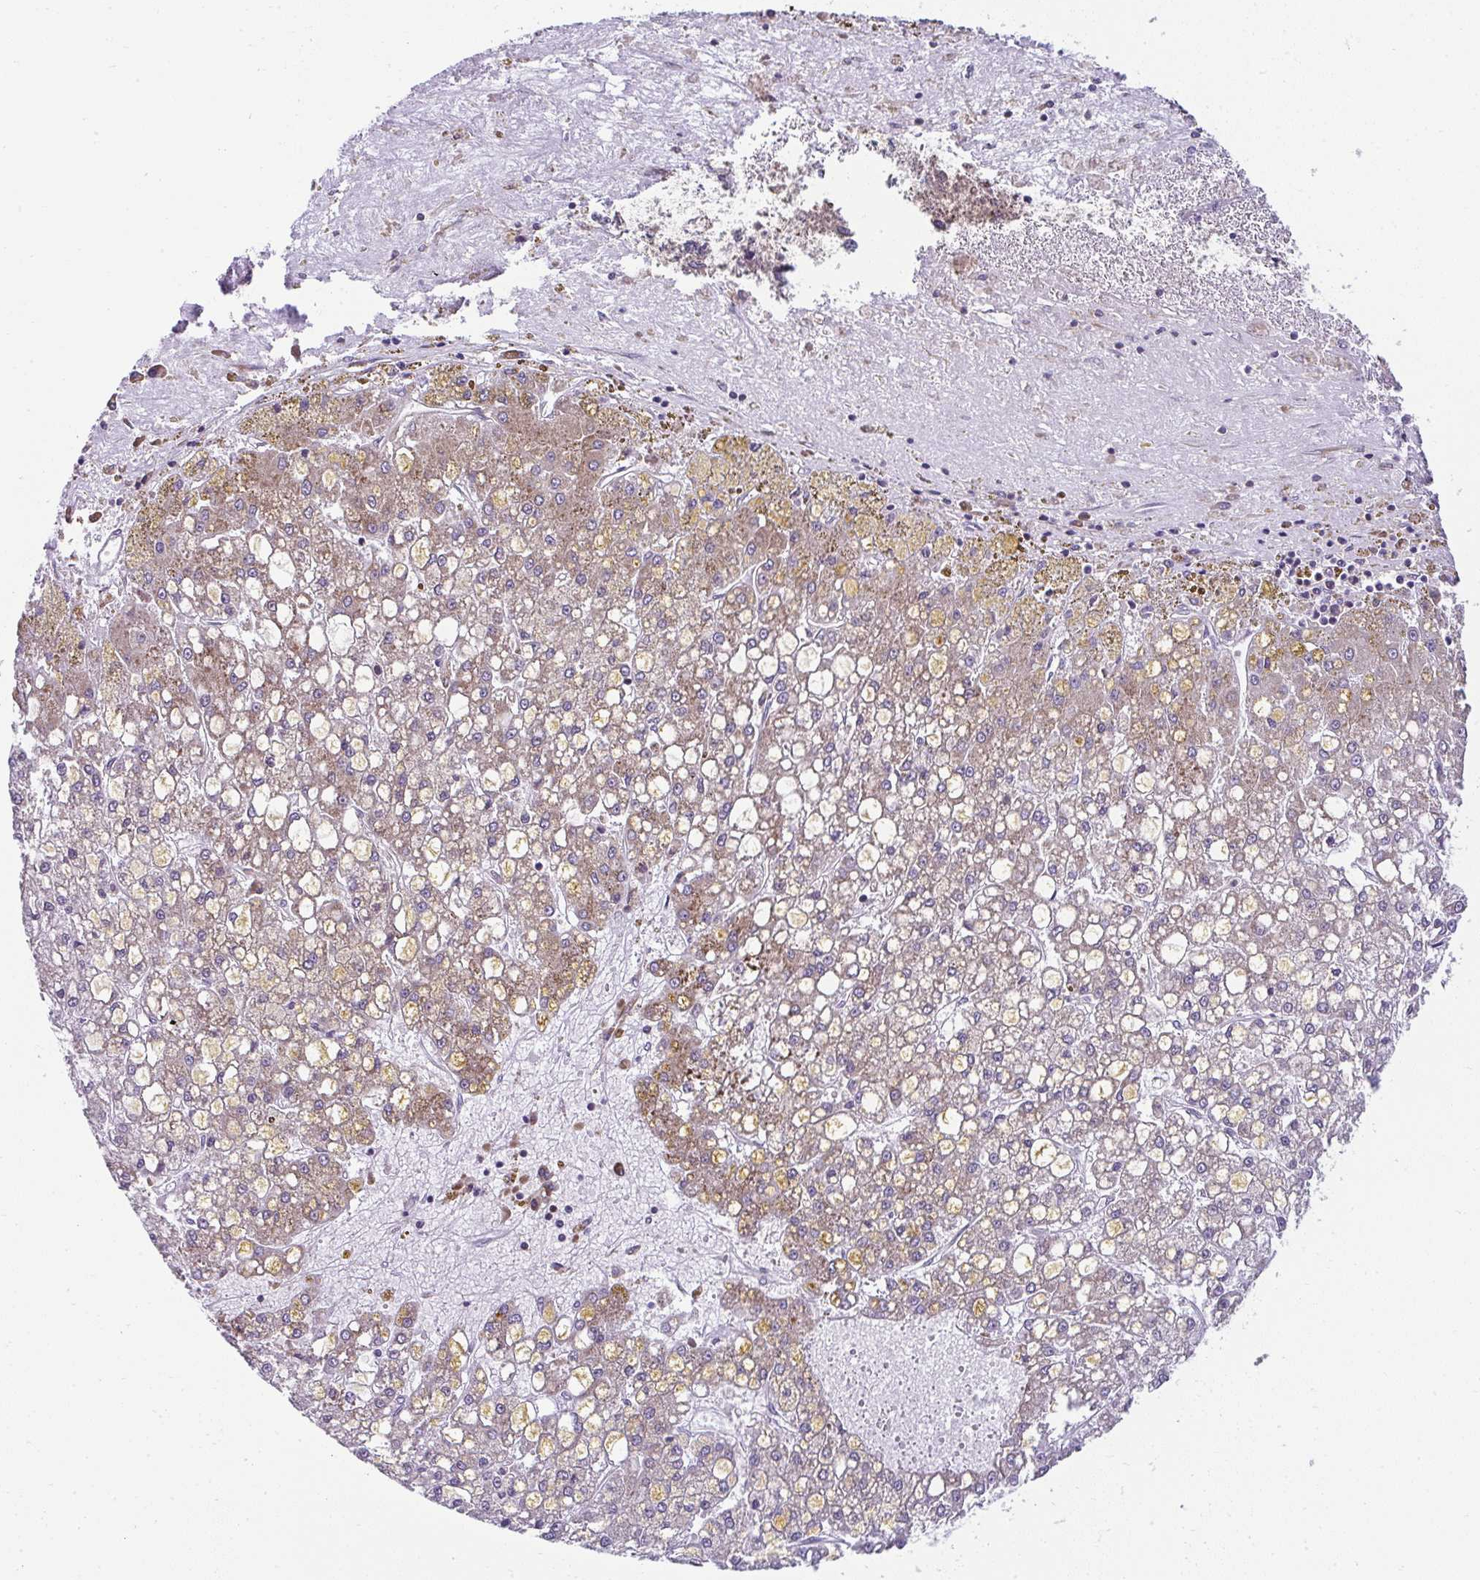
{"staining": {"intensity": "moderate", "quantity": ">75%", "location": "cytoplasmic/membranous"}, "tissue": "liver cancer", "cell_type": "Tumor cells", "image_type": "cancer", "snomed": [{"axis": "morphology", "description": "Carcinoma, Hepatocellular, NOS"}, {"axis": "topography", "description": "Liver"}], "caption": "Immunohistochemical staining of liver cancer displays medium levels of moderate cytoplasmic/membranous staining in approximately >75% of tumor cells.", "gene": "RPS7", "patient": {"sex": "male", "age": 67}}